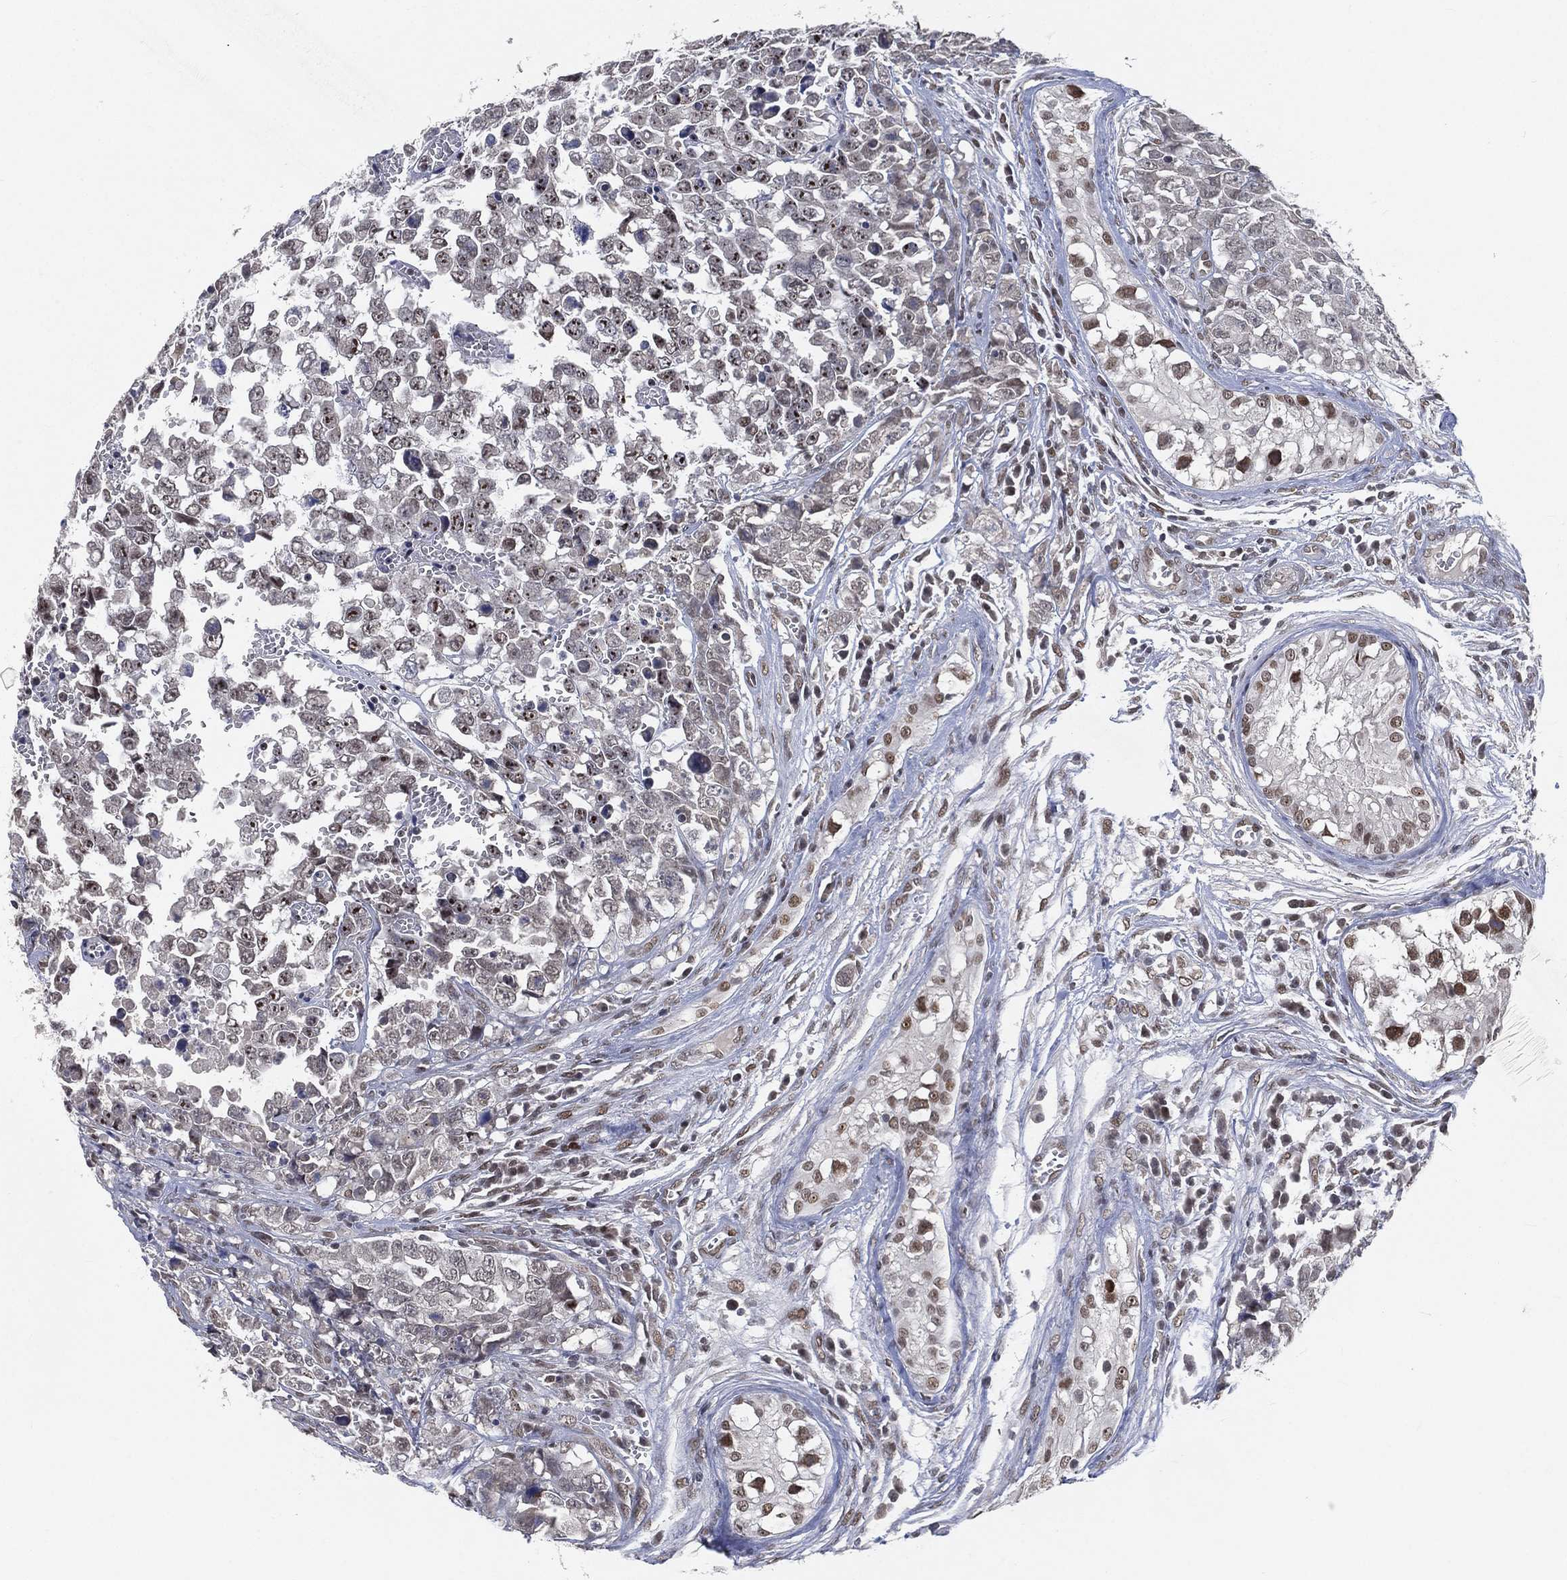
{"staining": {"intensity": "negative", "quantity": "none", "location": "none"}, "tissue": "testis cancer", "cell_type": "Tumor cells", "image_type": "cancer", "snomed": [{"axis": "morphology", "description": "Carcinoma, Embryonal, NOS"}, {"axis": "topography", "description": "Testis"}], "caption": "IHC photomicrograph of human testis cancer (embryonal carcinoma) stained for a protein (brown), which demonstrates no staining in tumor cells.", "gene": "YLPM1", "patient": {"sex": "male", "age": 23}}